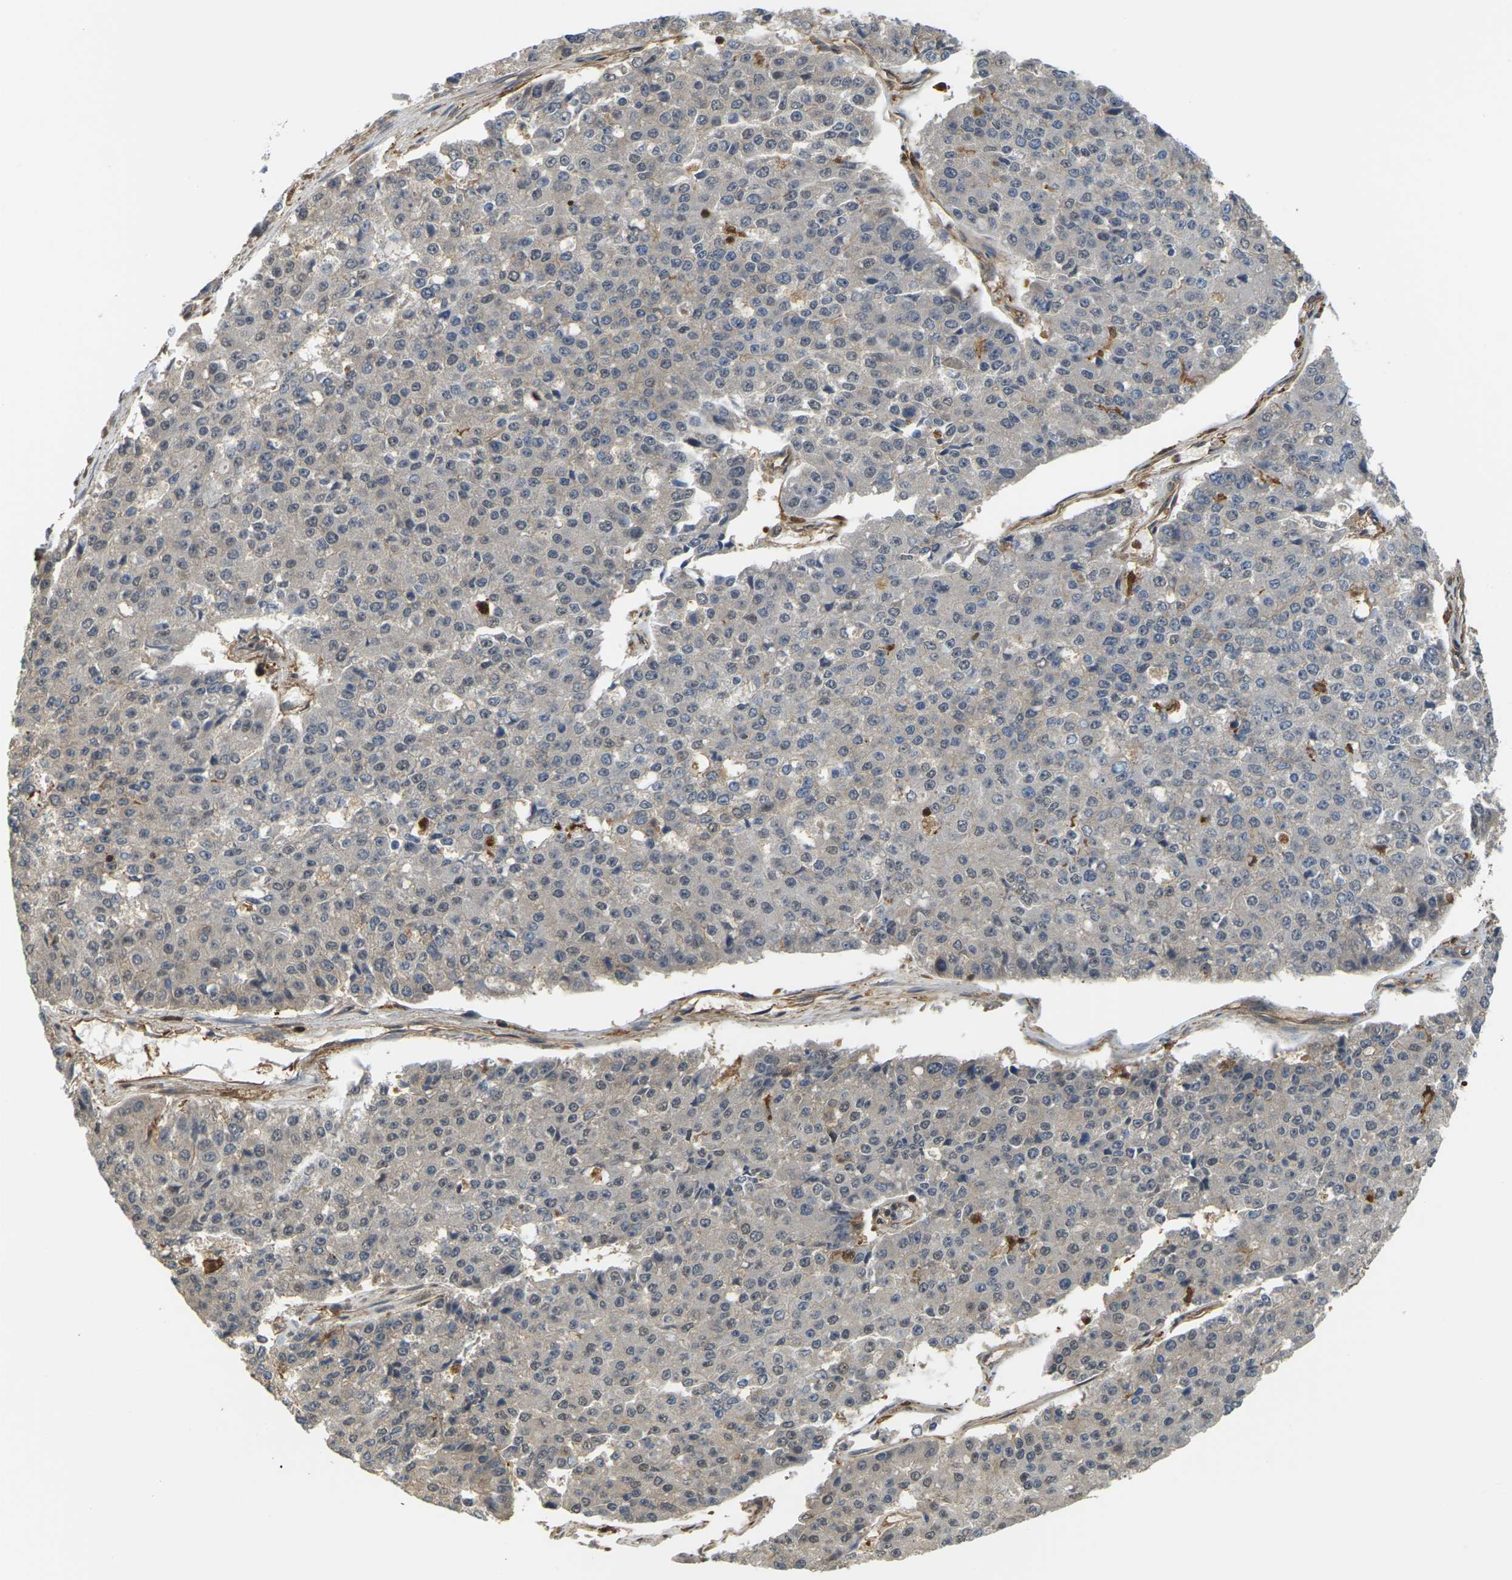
{"staining": {"intensity": "negative", "quantity": "none", "location": "none"}, "tissue": "pancreatic cancer", "cell_type": "Tumor cells", "image_type": "cancer", "snomed": [{"axis": "morphology", "description": "Adenocarcinoma, NOS"}, {"axis": "topography", "description": "Pancreas"}], "caption": "Immunohistochemical staining of human pancreatic adenocarcinoma shows no significant positivity in tumor cells.", "gene": "IQGAP1", "patient": {"sex": "male", "age": 50}}